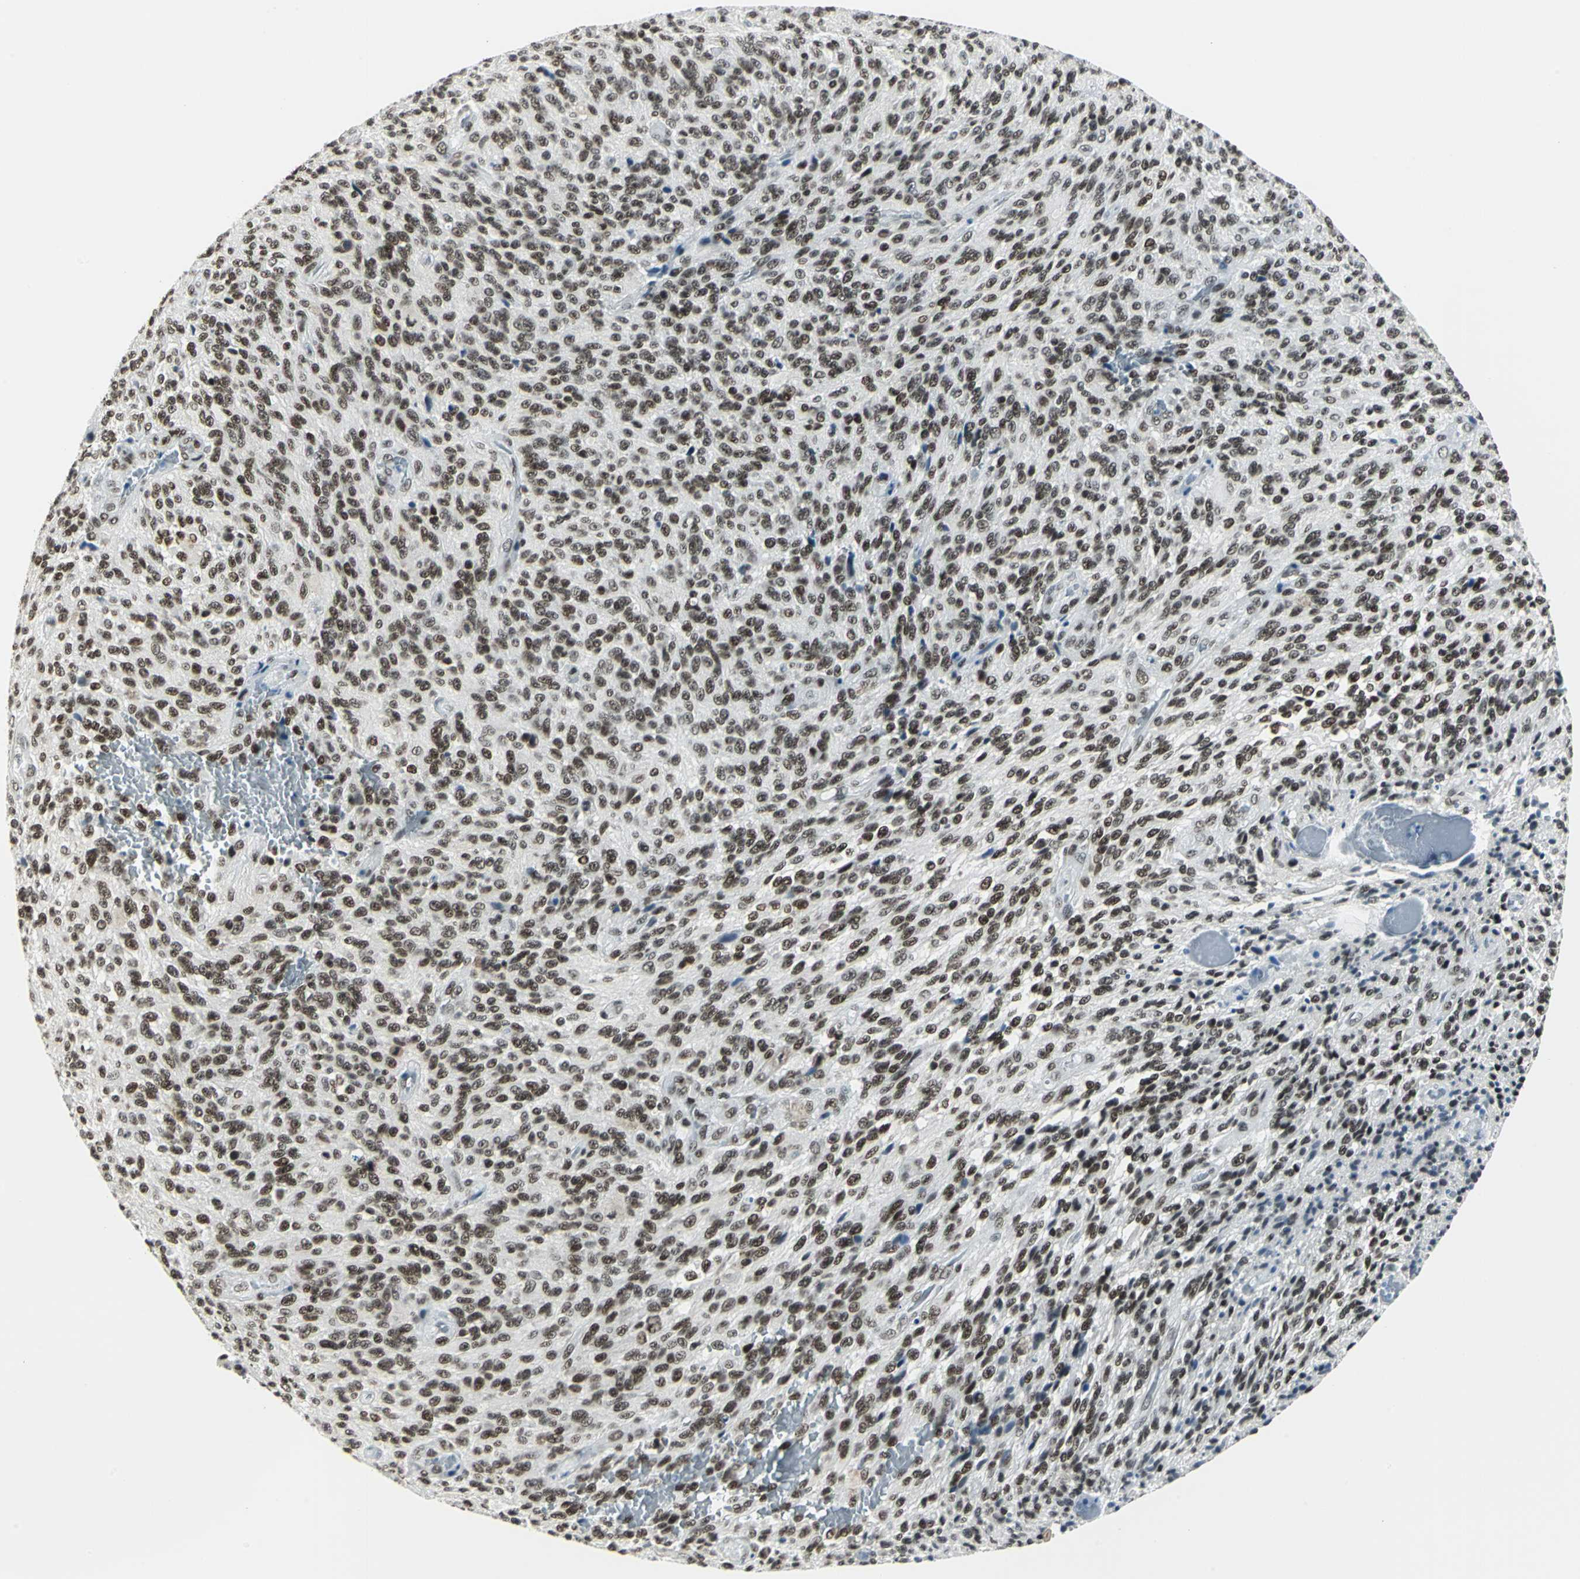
{"staining": {"intensity": "strong", "quantity": ">75%", "location": "nuclear"}, "tissue": "glioma", "cell_type": "Tumor cells", "image_type": "cancer", "snomed": [{"axis": "morphology", "description": "Normal tissue, NOS"}, {"axis": "morphology", "description": "Glioma, malignant, High grade"}, {"axis": "topography", "description": "Cerebral cortex"}], "caption": "A brown stain labels strong nuclear expression of a protein in high-grade glioma (malignant) tumor cells.", "gene": "ADNP", "patient": {"sex": "male", "age": 56}}